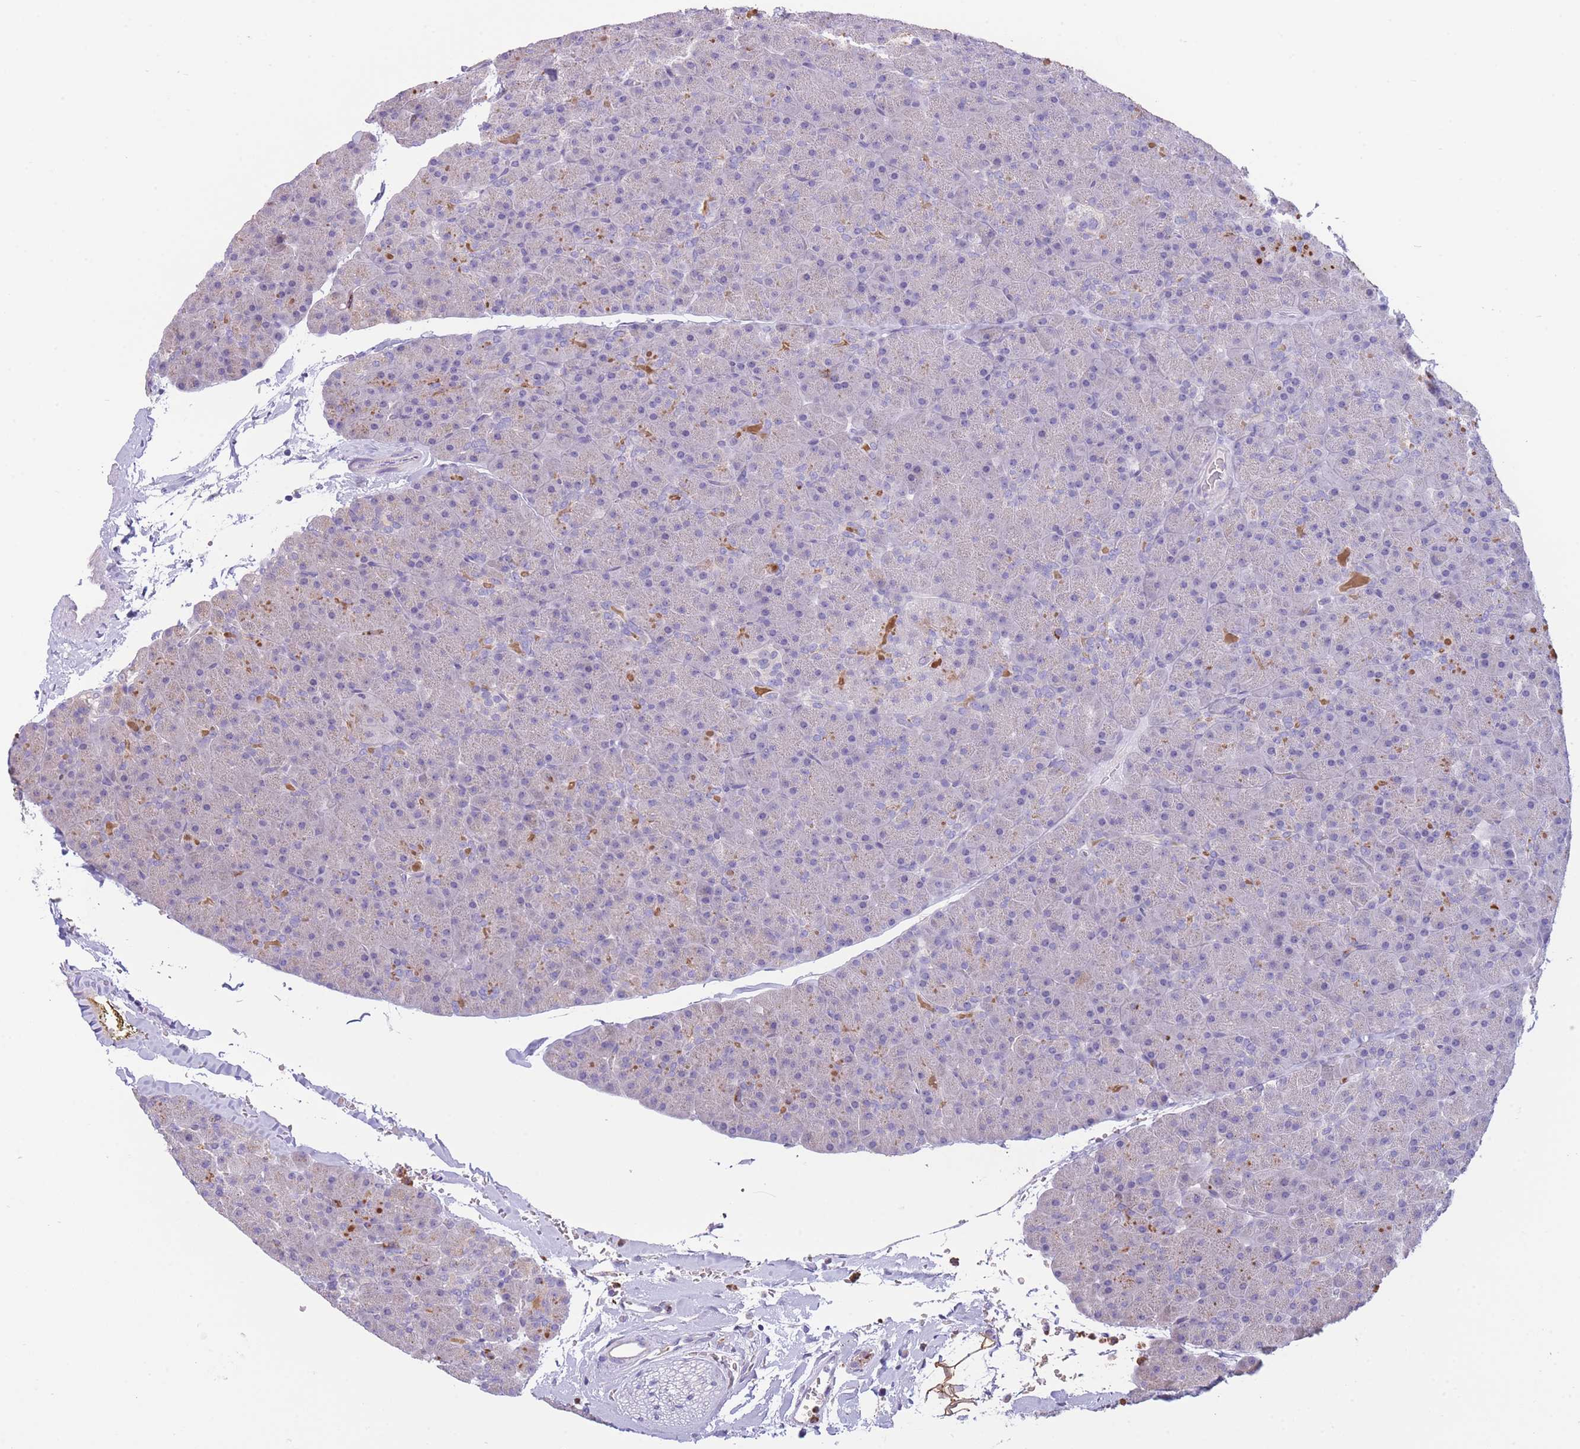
{"staining": {"intensity": "negative", "quantity": "none", "location": "none"}, "tissue": "pancreas", "cell_type": "Exocrine glandular cells", "image_type": "normal", "snomed": [{"axis": "morphology", "description": "Normal tissue, NOS"}, {"axis": "topography", "description": "Pancreas"}], "caption": "The micrograph reveals no staining of exocrine glandular cells in normal pancreas. (DAB (3,3'-diaminobenzidine) immunohistochemistry with hematoxylin counter stain).", "gene": "CENPM", "patient": {"sex": "male", "age": 36}}